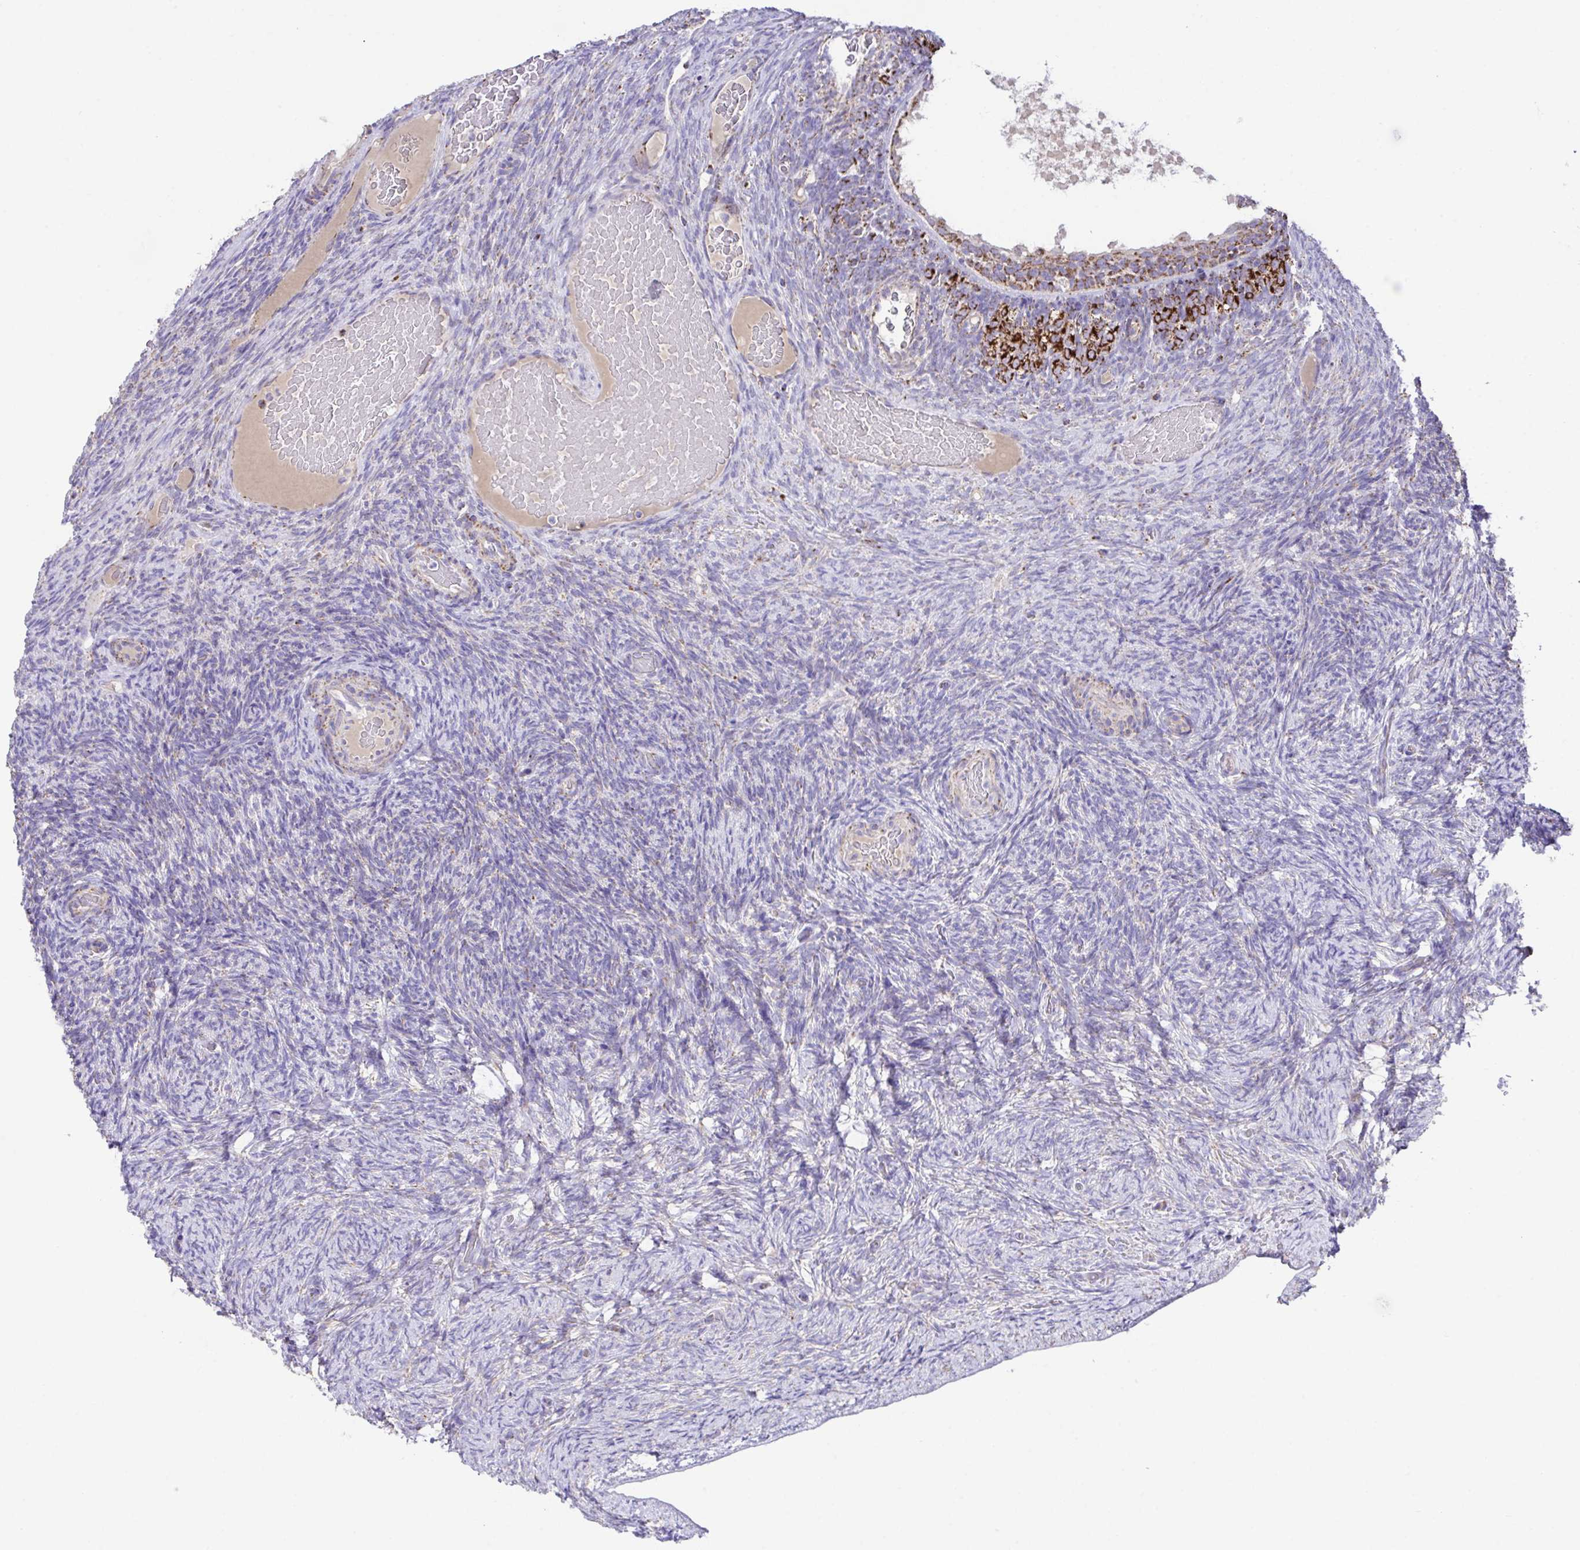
{"staining": {"intensity": "moderate", "quantity": ">75%", "location": "cytoplasmic/membranous"}, "tissue": "ovary", "cell_type": "Follicle cells", "image_type": "normal", "snomed": [{"axis": "morphology", "description": "Normal tissue, NOS"}, {"axis": "topography", "description": "Ovary"}], "caption": "Brown immunohistochemical staining in normal human ovary shows moderate cytoplasmic/membranous staining in approximately >75% of follicle cells. (DAB (3,3'-diaminobenzidine) IHC, brown staining for protein, blue staining for nuclei).", "gene": "PCMTD2", "patient": {"sex": "female", "age": 34}}